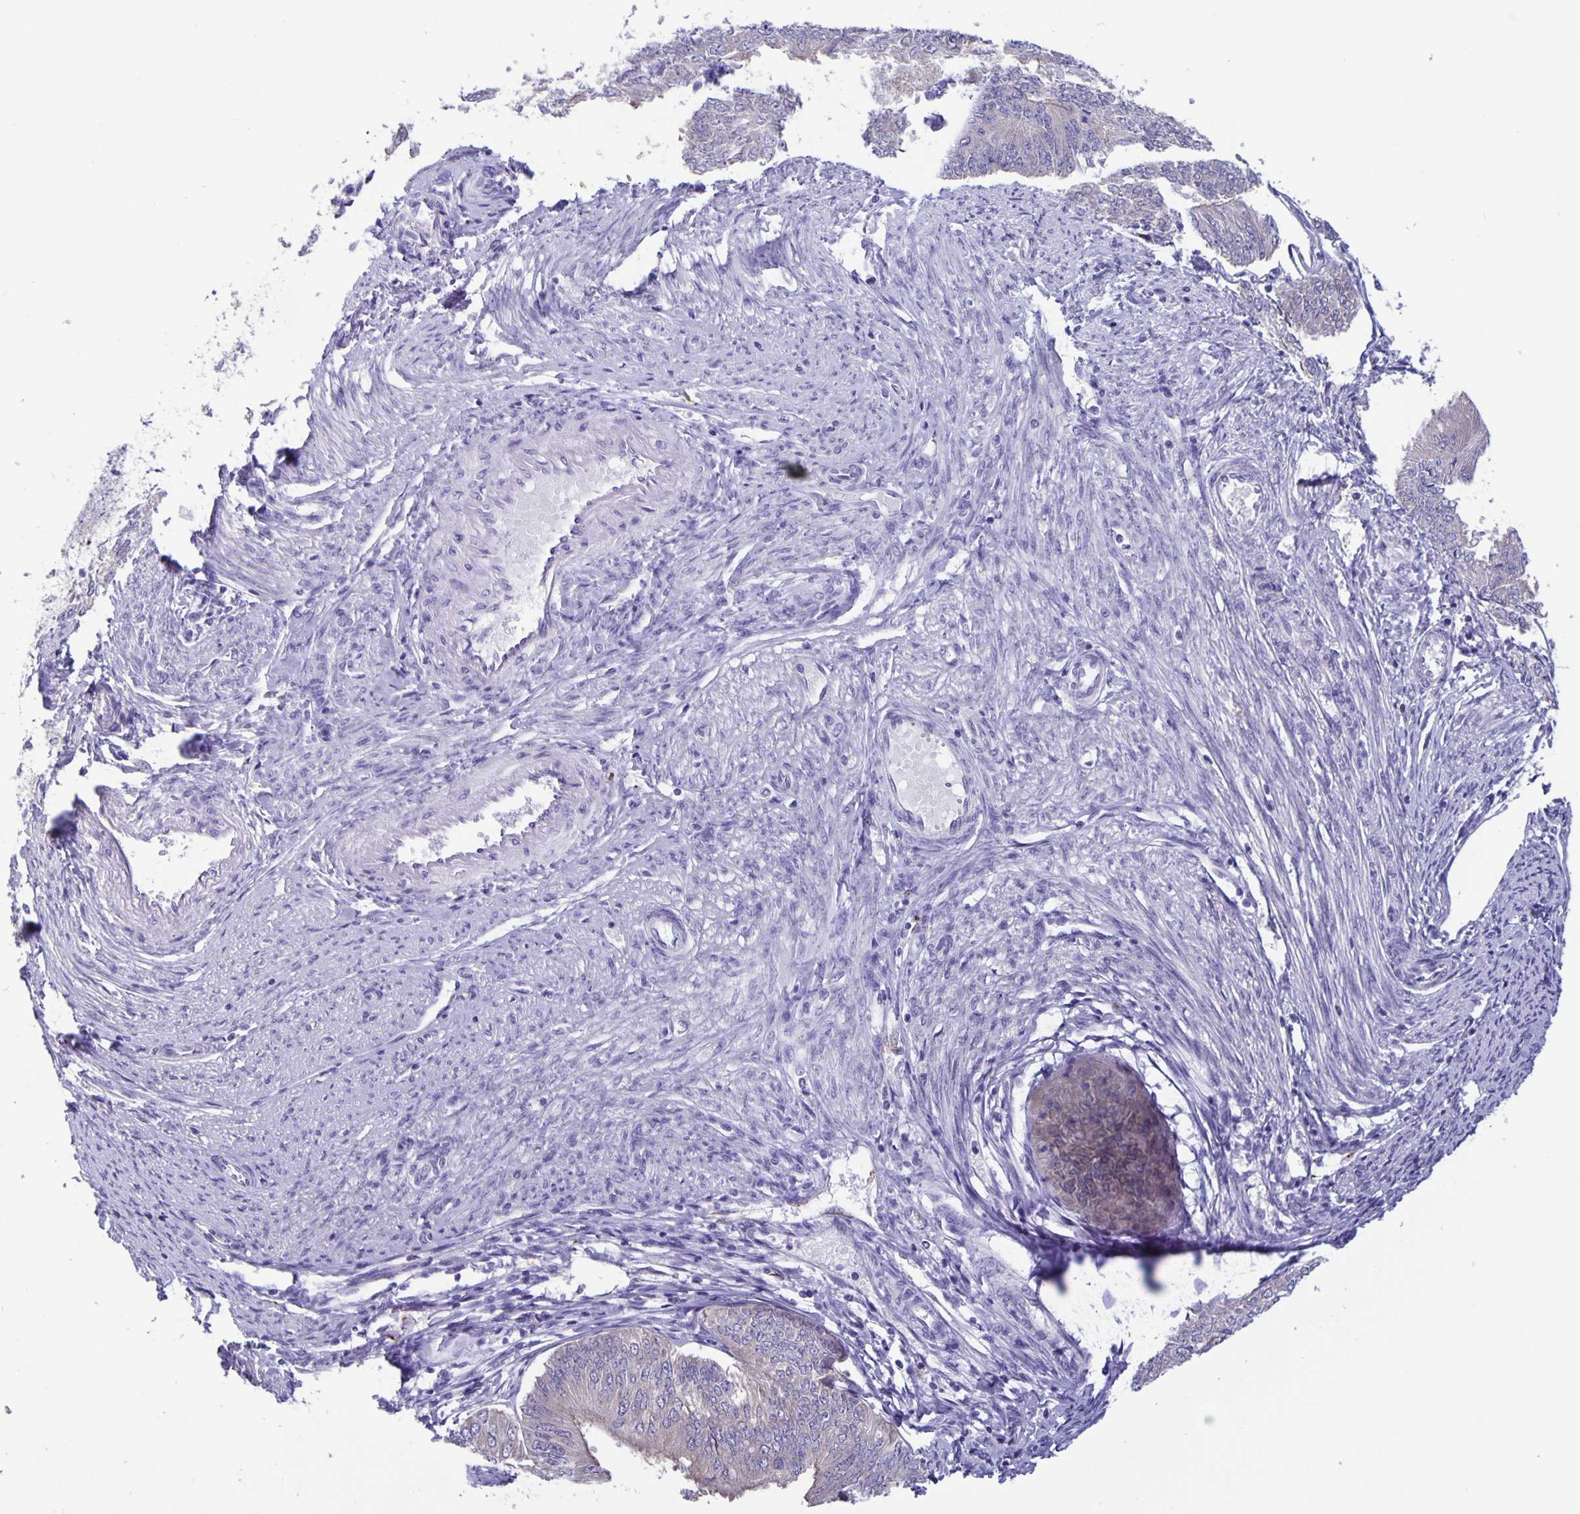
{"staining": {"intensity": "moderate", "quantity": "<25%", "location": "cytoplasmic/membranous"}, "tissue": "endometrial cancer", "cell_type": "Tumor cells", "image_type": "cancer", "snomed": [{"axis": "morphology", "description": "Adenocarcinoma, NOS"}, {"axis": "topography", "description": "Endometrium"}], "caption": "Immunohistochemical staining of human endometrial cancer (adenocarcinoma) demonstrates moderate cytoplasmic/membranous protein positivity in about <25% of tumor cells.", "gene": "ERMN", "patient": {"sex": "female", "age": 58}}